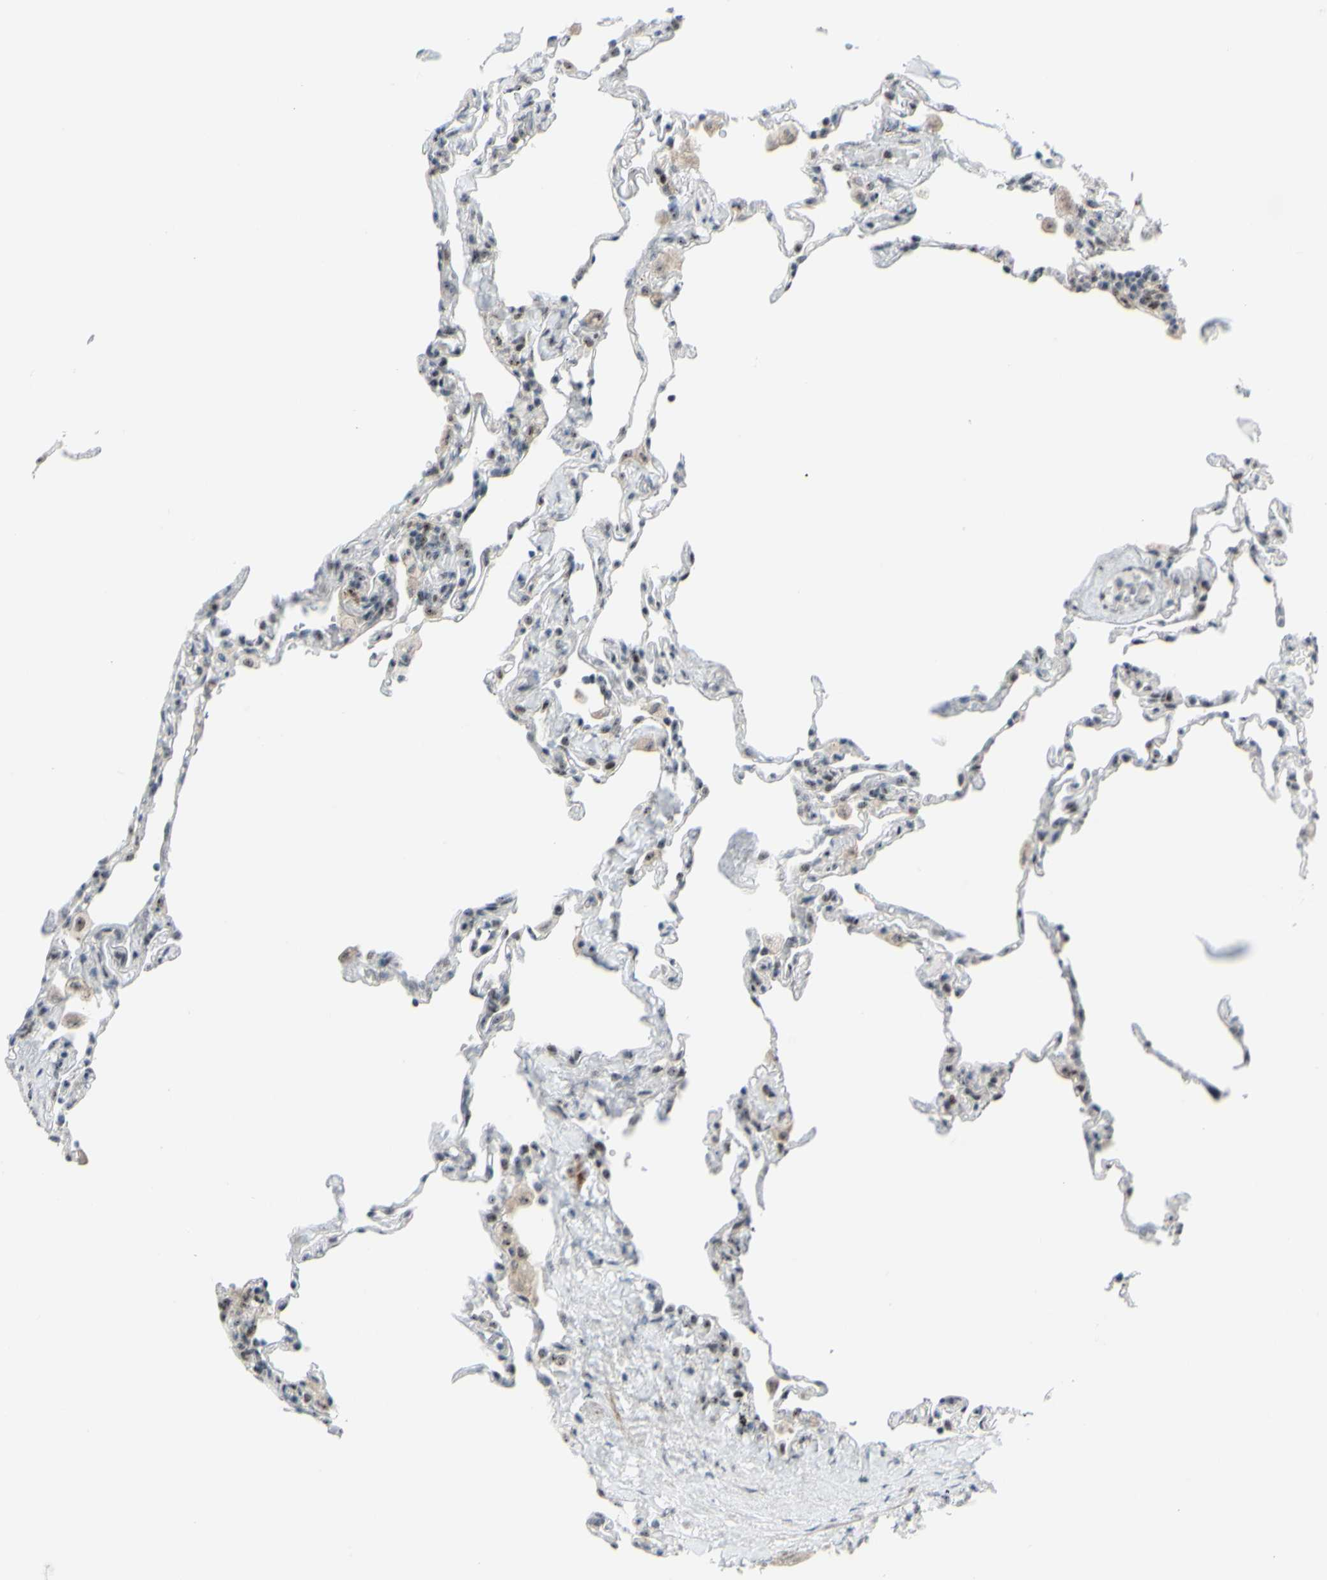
{"staining": {"intensity": "weak", "quantity": "<25%", "location": "cytoplasmic/membranous"}, "tissue": "lung", "cell_type": "Alveolar cells", "image_type": "normal", "snomed": [{"axis": "morphology", "description": "Normal tissue, NOS"}, {"axis": "topography", "description": "Lung"}], "caption": "Immunohistochemistry of unremarkable lung shows no positivity in alveolar cells.", "gene": "POLR1A", "patient": {"sex": "male", "age": 59}}